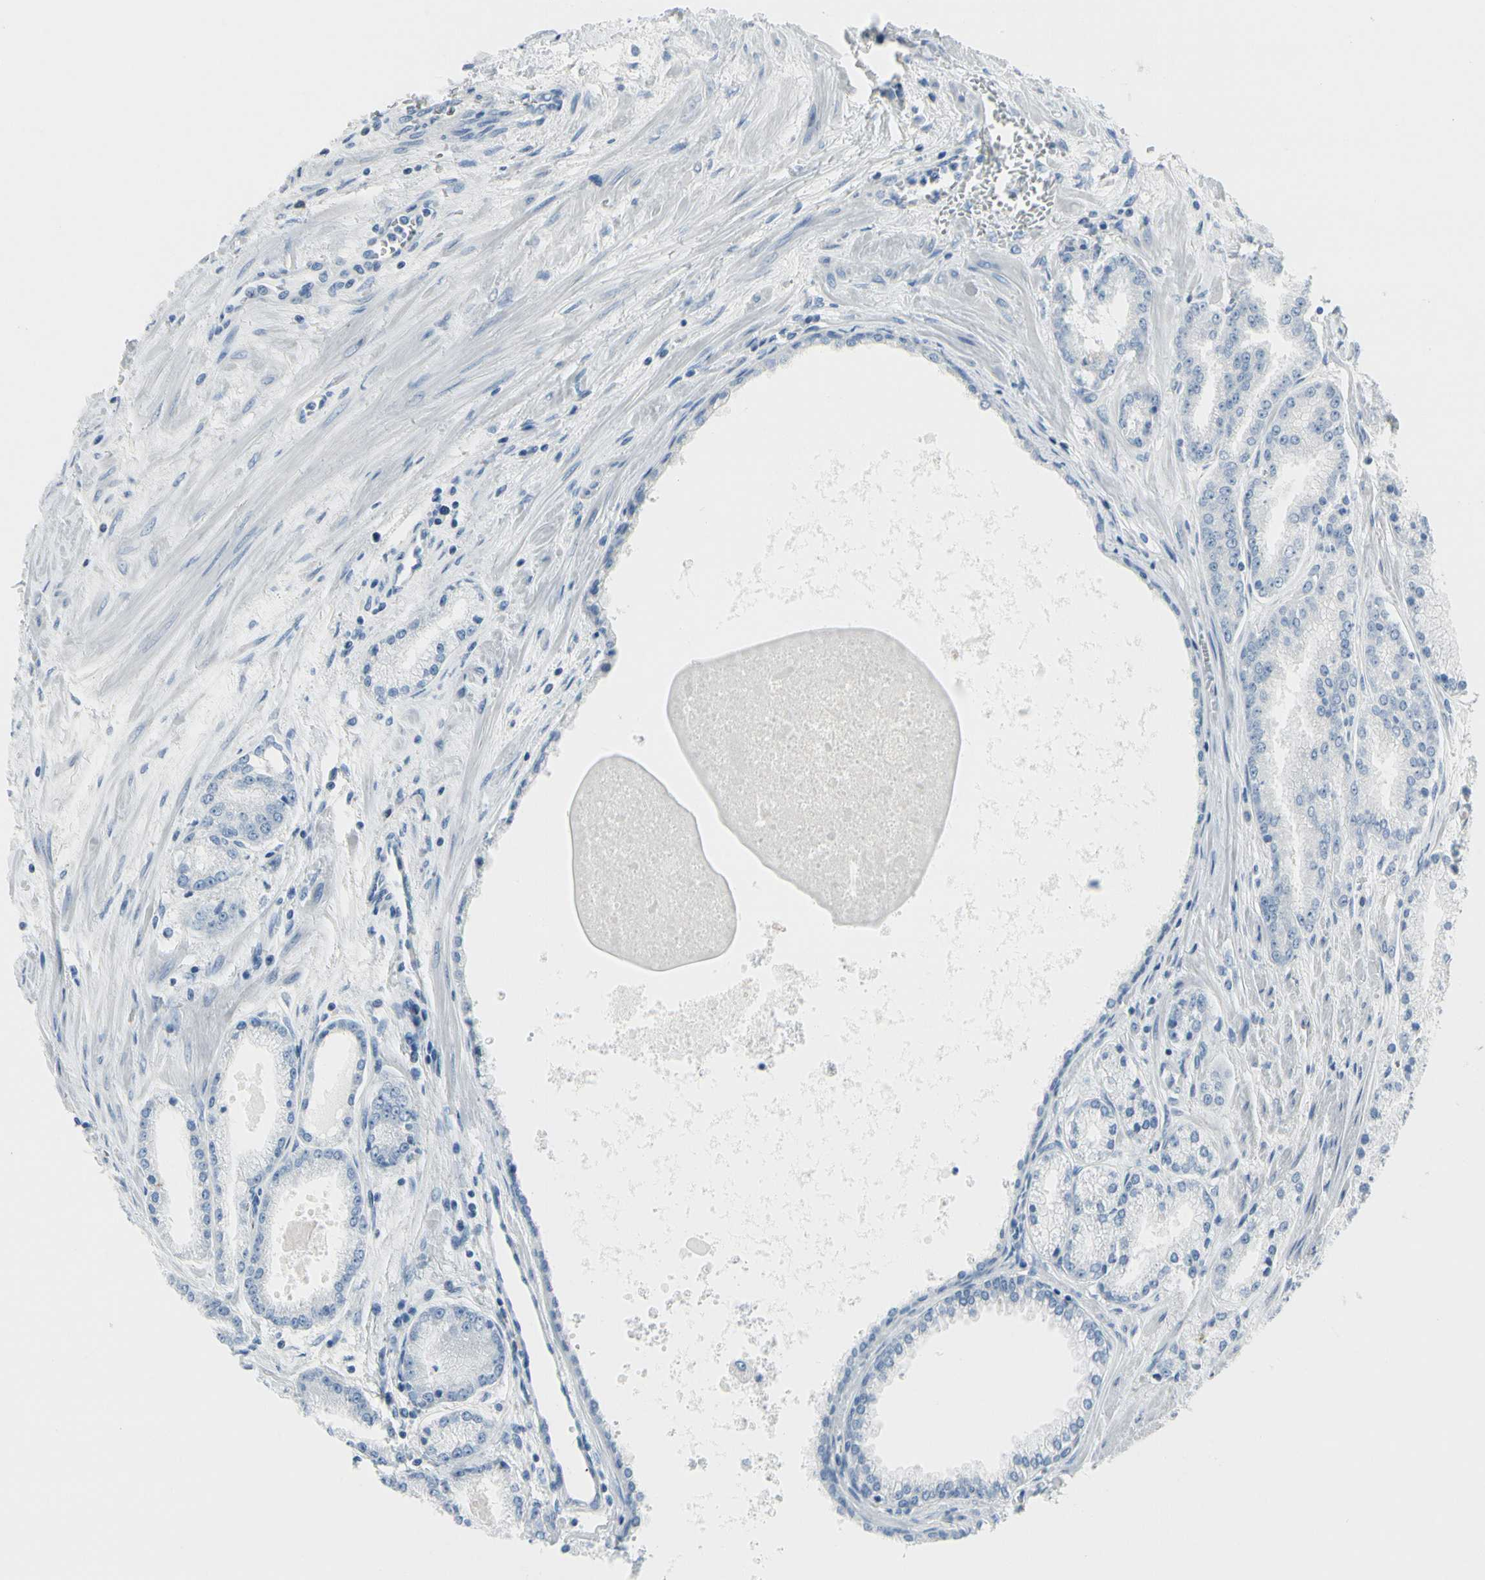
{"staining": {"intensity": "negative", "quantity": "none", "location": "none"}, "tissue": "prostate cancer", "cell_type": "Tumor cells", "image_type": "cancer", "snomed": [{"axis": "morphology", "description": "Adenocarcinoma, High grade"}, {"axis": "topography", "description": "Prostate"}], "caption": "Tumor cells show no significant protein staining in prostate cancer.", "gene": "MUC5B", "patient": {"sex": "male", "age": 61}}